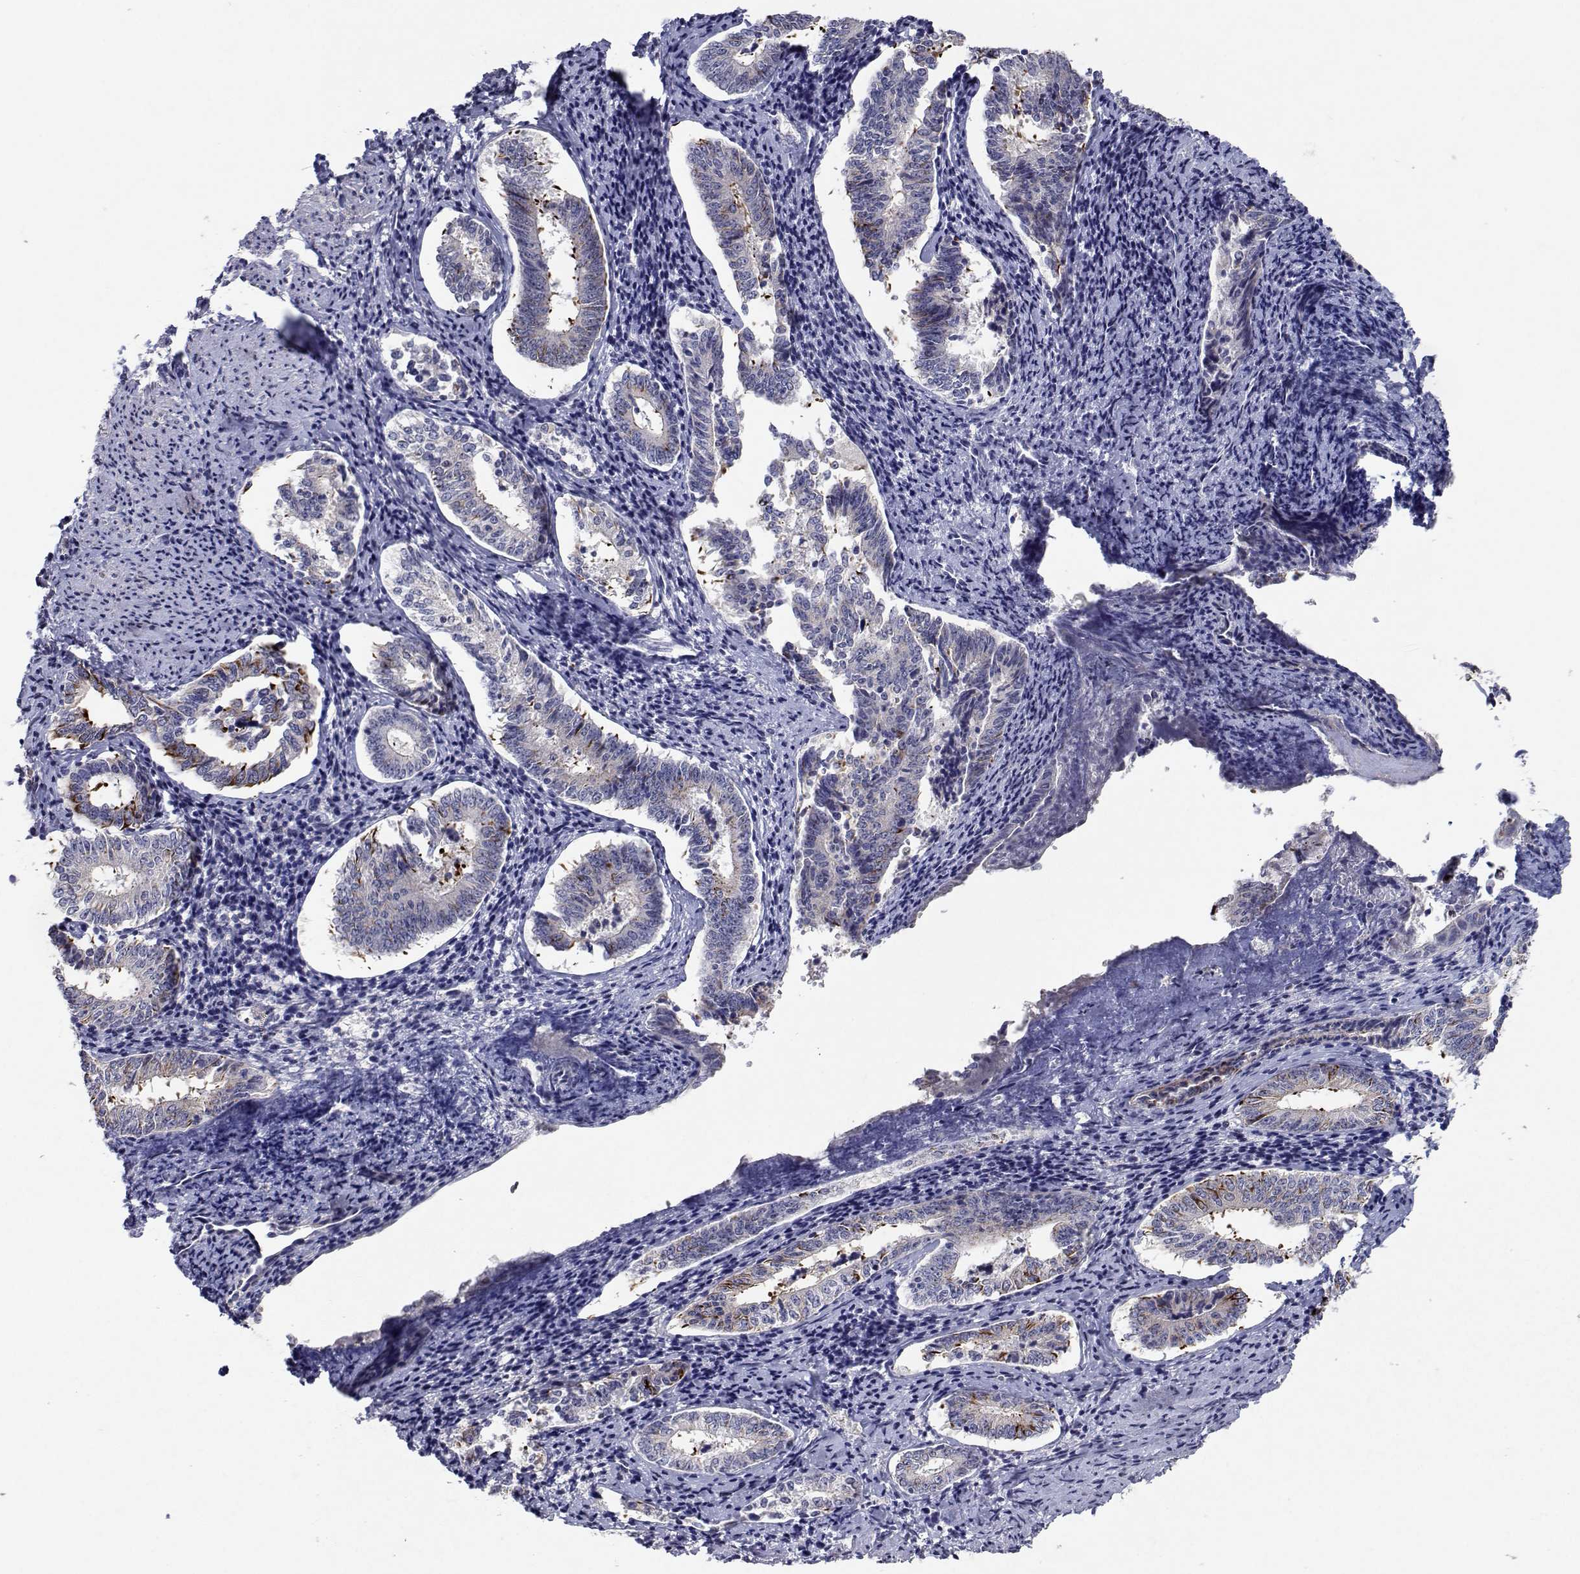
{"staining": {"intensity": "negative", "quantity": "none", "location": "none"}, "tissue": "cervical cancer", "cell_type": "Tumor cells", "image_type": "cancer", "snomed": [{"axis": "morphology", "description": "Squamous cell carcinoma, NOS"}, {"axis": "topography", "description": "Cervix"}], "caption": "This image is of squamous cell carcinoma (cervical) stained with immunohistochemistry (IHC) to label a protein in brown with the nuclei are counter-stained blue. There is no positivity in tumor cells. (Stains: DAB (3,3'-diaminobenzidine) IHC with hematoxylin counter stain, Microscopy: brightfield microscopy at high magnification).", "gene": "RBPJL", "patient": {"sex": "female", "age": 59}}